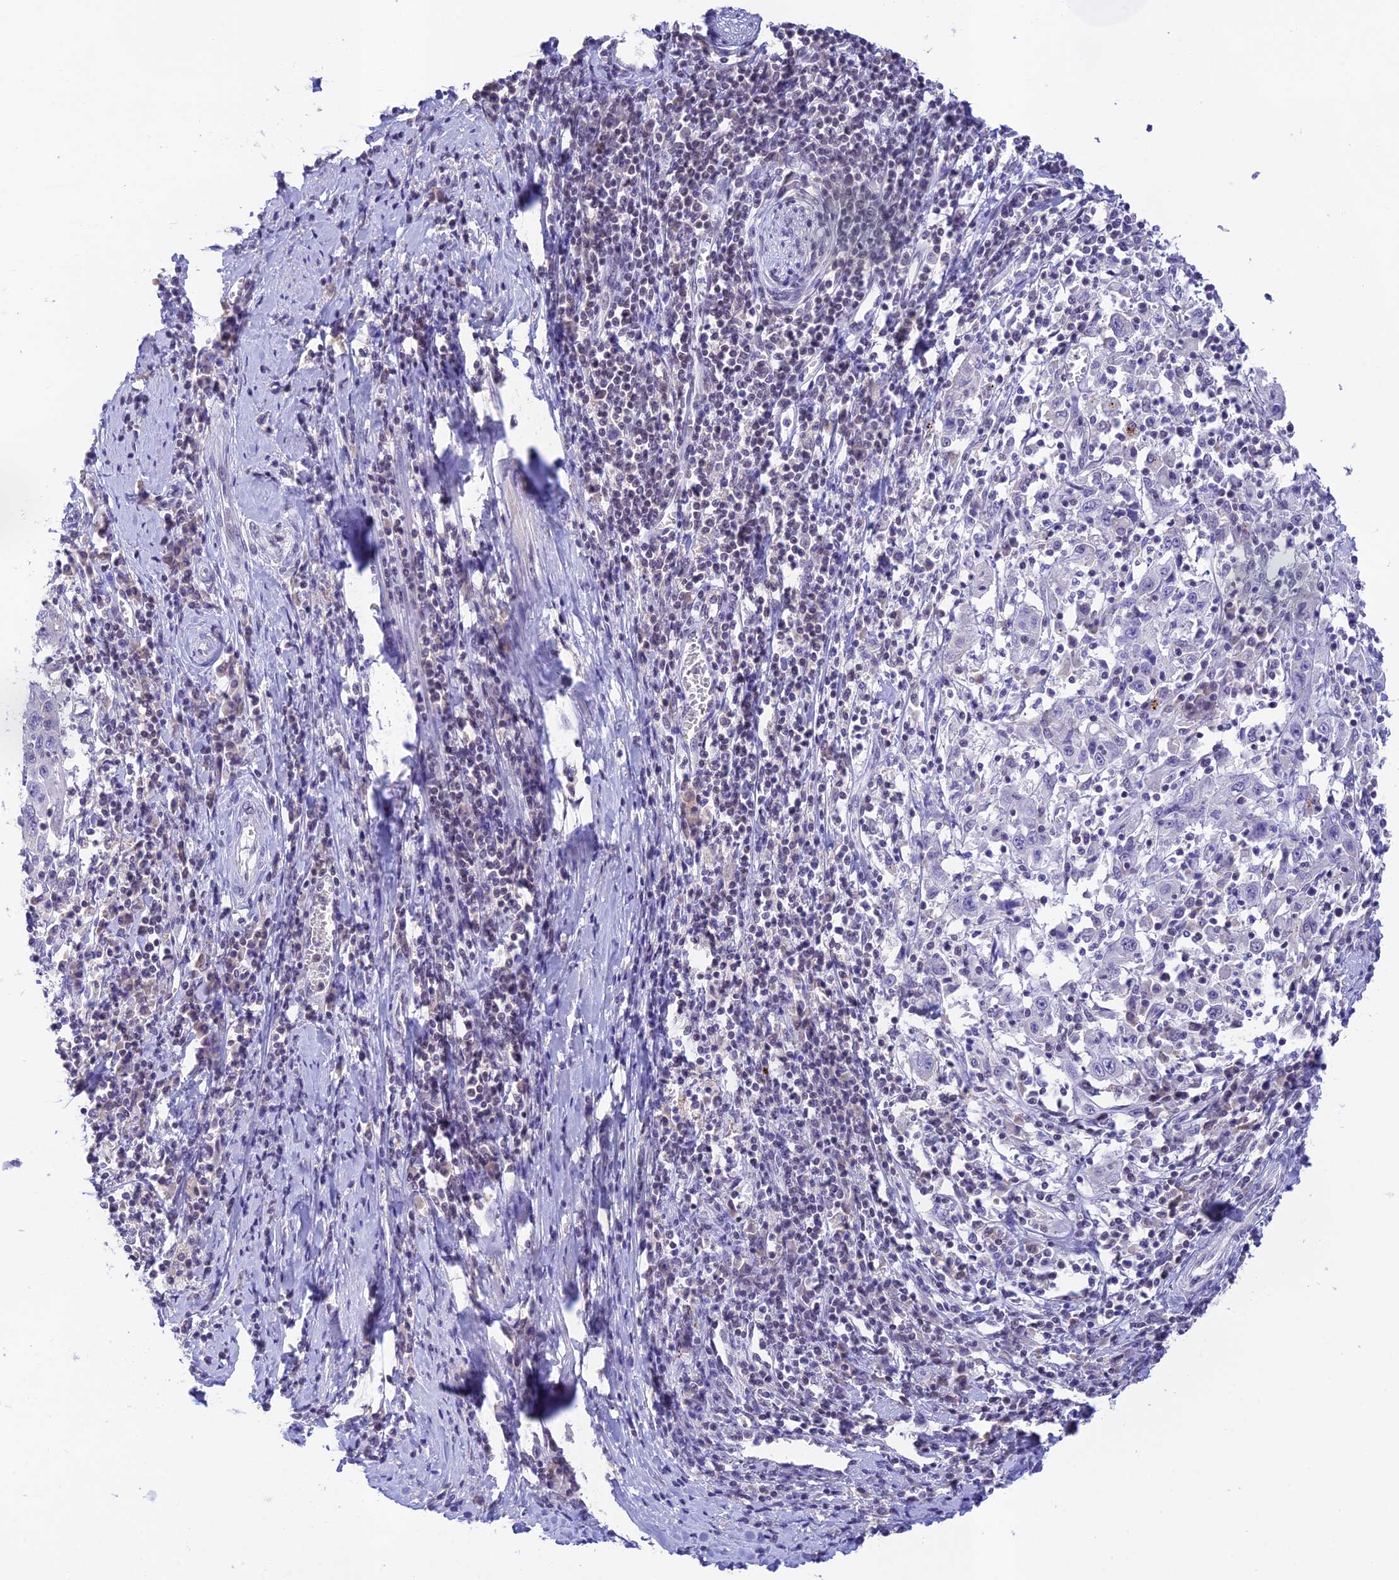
{"staining": {"intensity": "negative", "quantity": "none", "location": "none"}, "tissue": "cervical cancer", "cell_type": "Tumor cells", "image_type": "cancer", "snomed": [{"axis": "morphology", "description": "Squamous cell carcinoma, NOS"}, {"axis": "topography", "description": "Cervix"}], "caption": "DAB immunohistochemical staining of cervical squamous cell carcinoma exhibits no significant expression in tumor cells. (DAB immunohistochemistry (IHC) with hematoxylin counter stain).", "gene": "THAP11", "patient": {"sex": "female", "age": 46}}